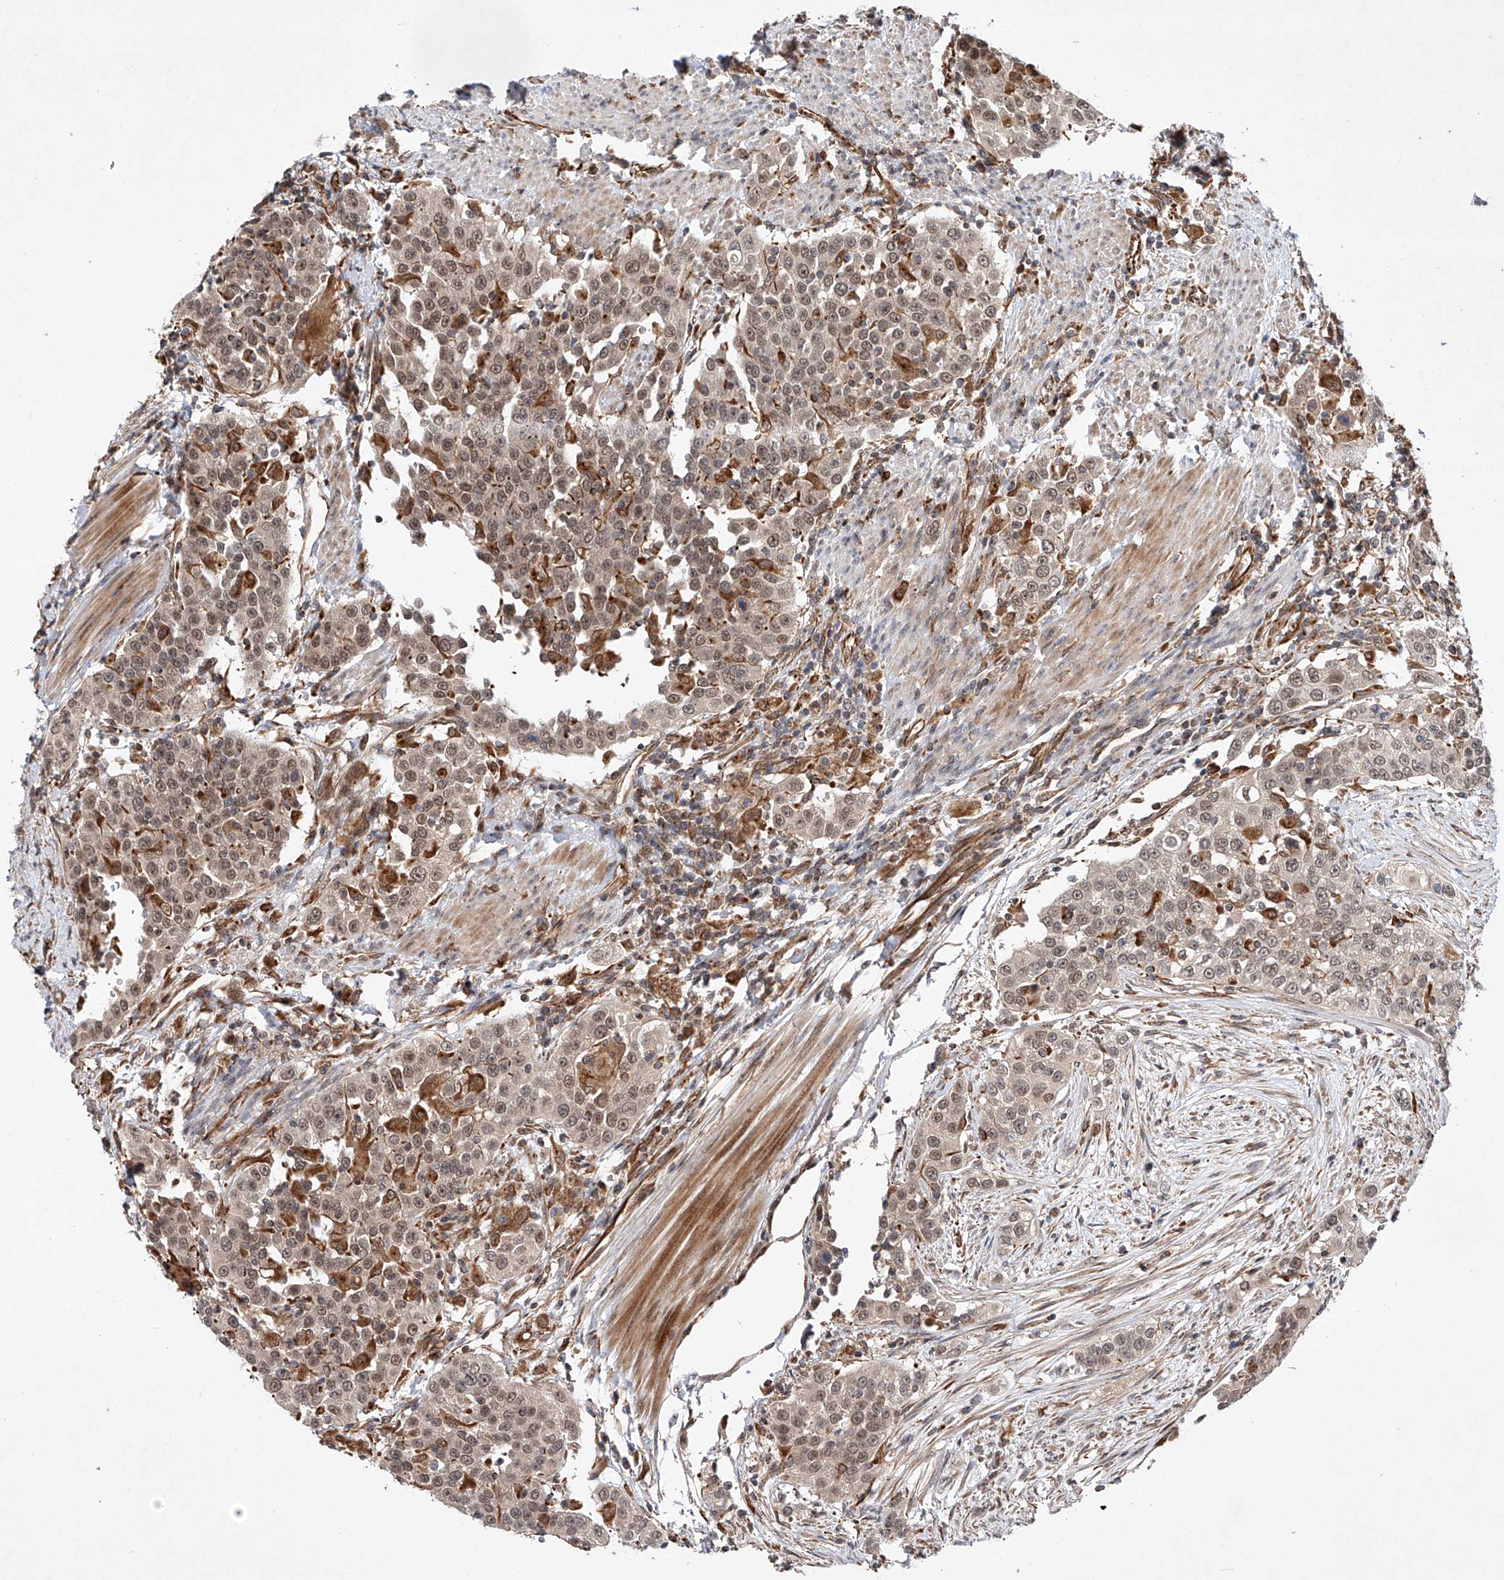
{"staining": {"intensity": "moderate", "quantity": ">75%", "location": "nuclear"}, "tissue": "urothelial cancer", "cell_type": "Tumor cells", "image_type": "cancer", "snomed": [{"axis": "morphology", "description": "Urothelial carcinoma, High grade"}, {"axis": "topography", "description": "Urinary bladder"}], "caption": "An image of urothelial cancer stained for a protein demonstrates moderate nuclear brown staining in tumor cells. The protein is stained brown, and the nuclei are stained in blue (DAB IHC with brightfield microscopy, high magnification).", "gene": "AMD1", "patient": {"sex": "female", "age": 80}}